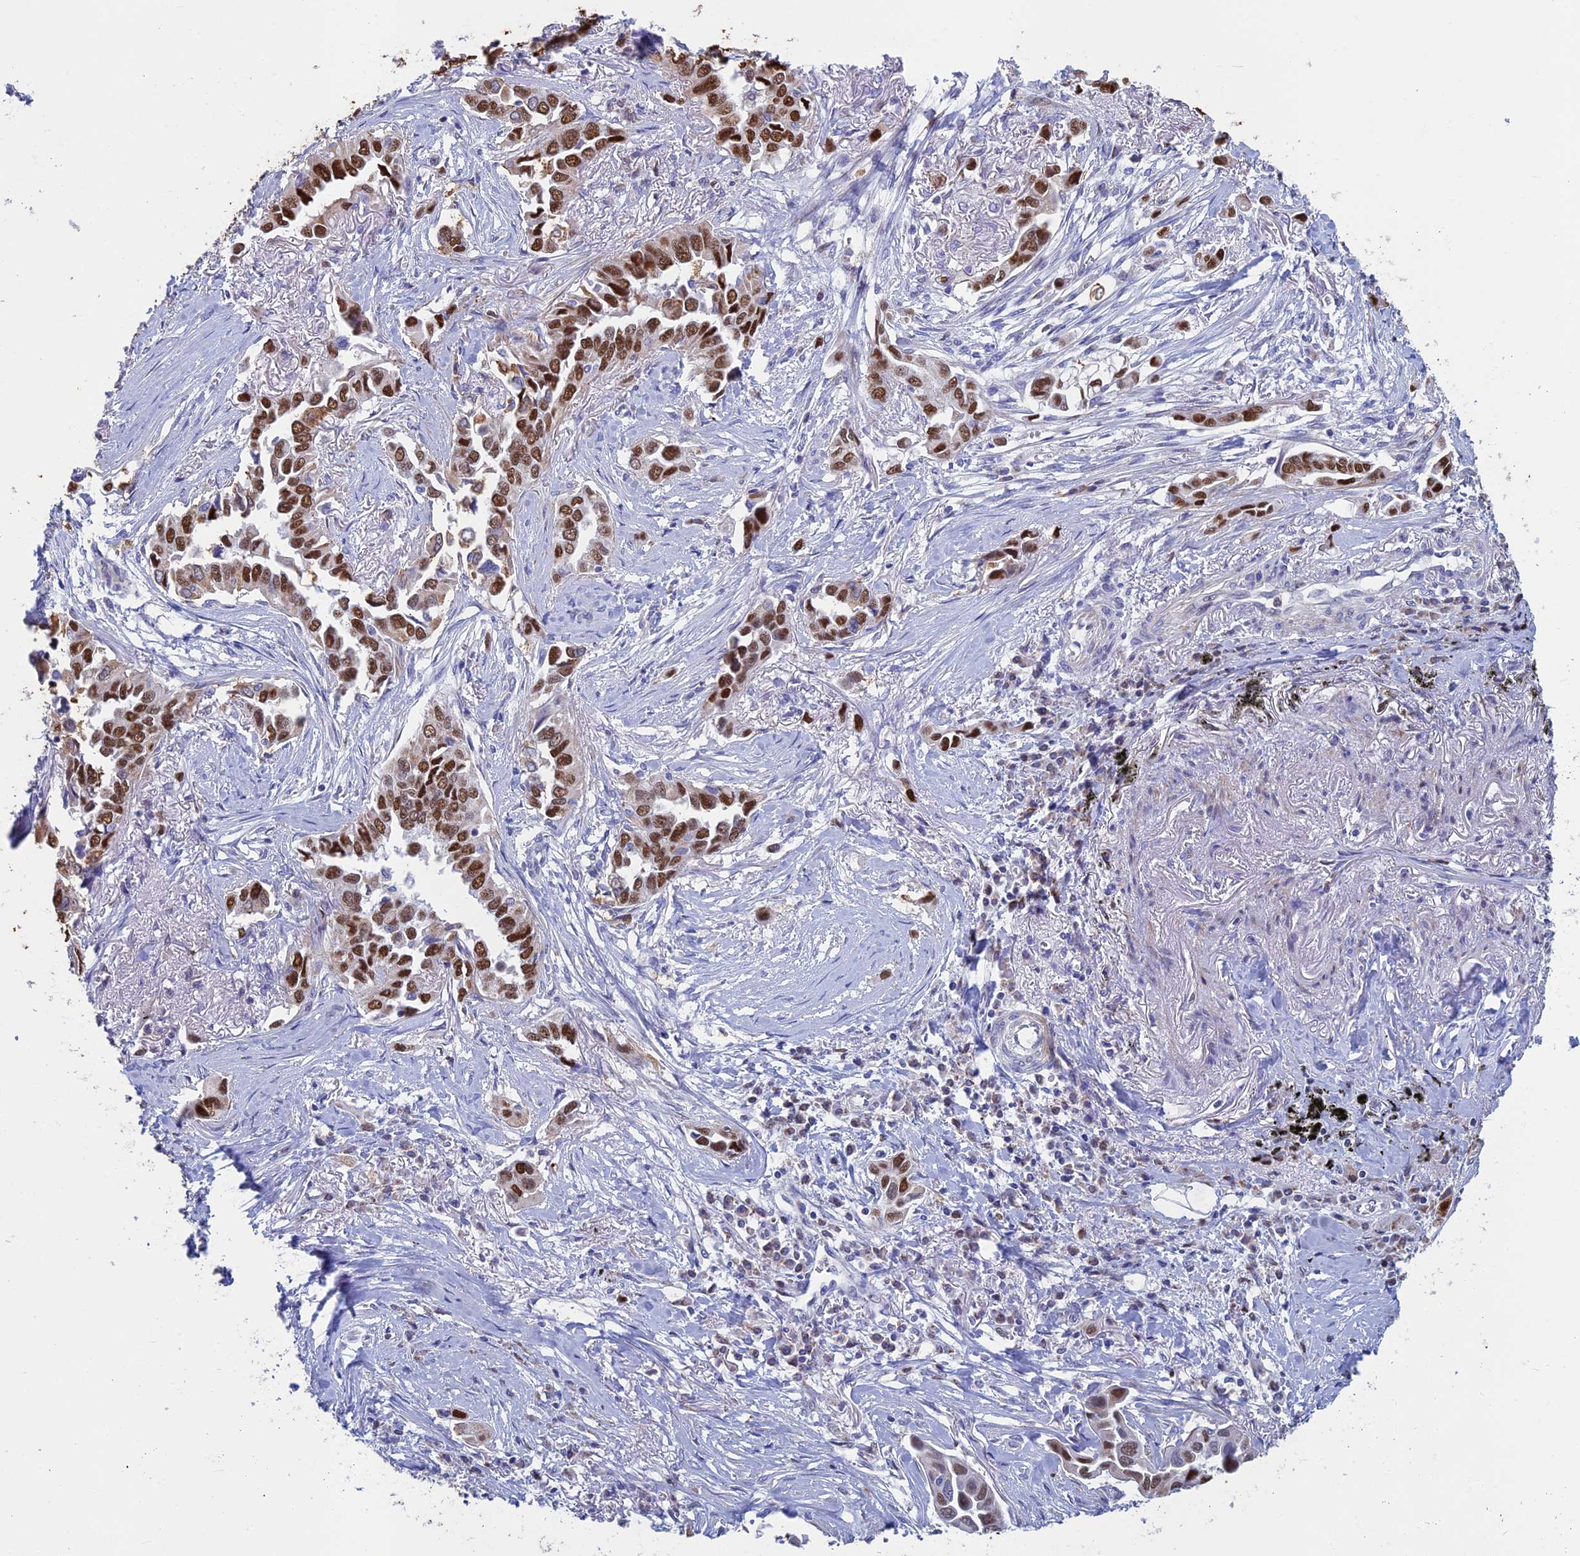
{"staining": {"intensity": "moderate", "quantity": ">75%", "location": "nuclear"}, "tissue": "lung cancer", "cell_type": "Tumor cells", "image_type": "cancer", "snomed": [{"axis": "morphology", "description": "Adenocarcinoma, NOS"}, {"axis": "topography", "description": "Lung"}], "caption": "Immunohistochemical staining of lung cancer displays medium levels of moderate nuclear staining in about >75% of tumor cells.", "gene": "ACSS1", "patient": {"sex": "female", "age": 76}}